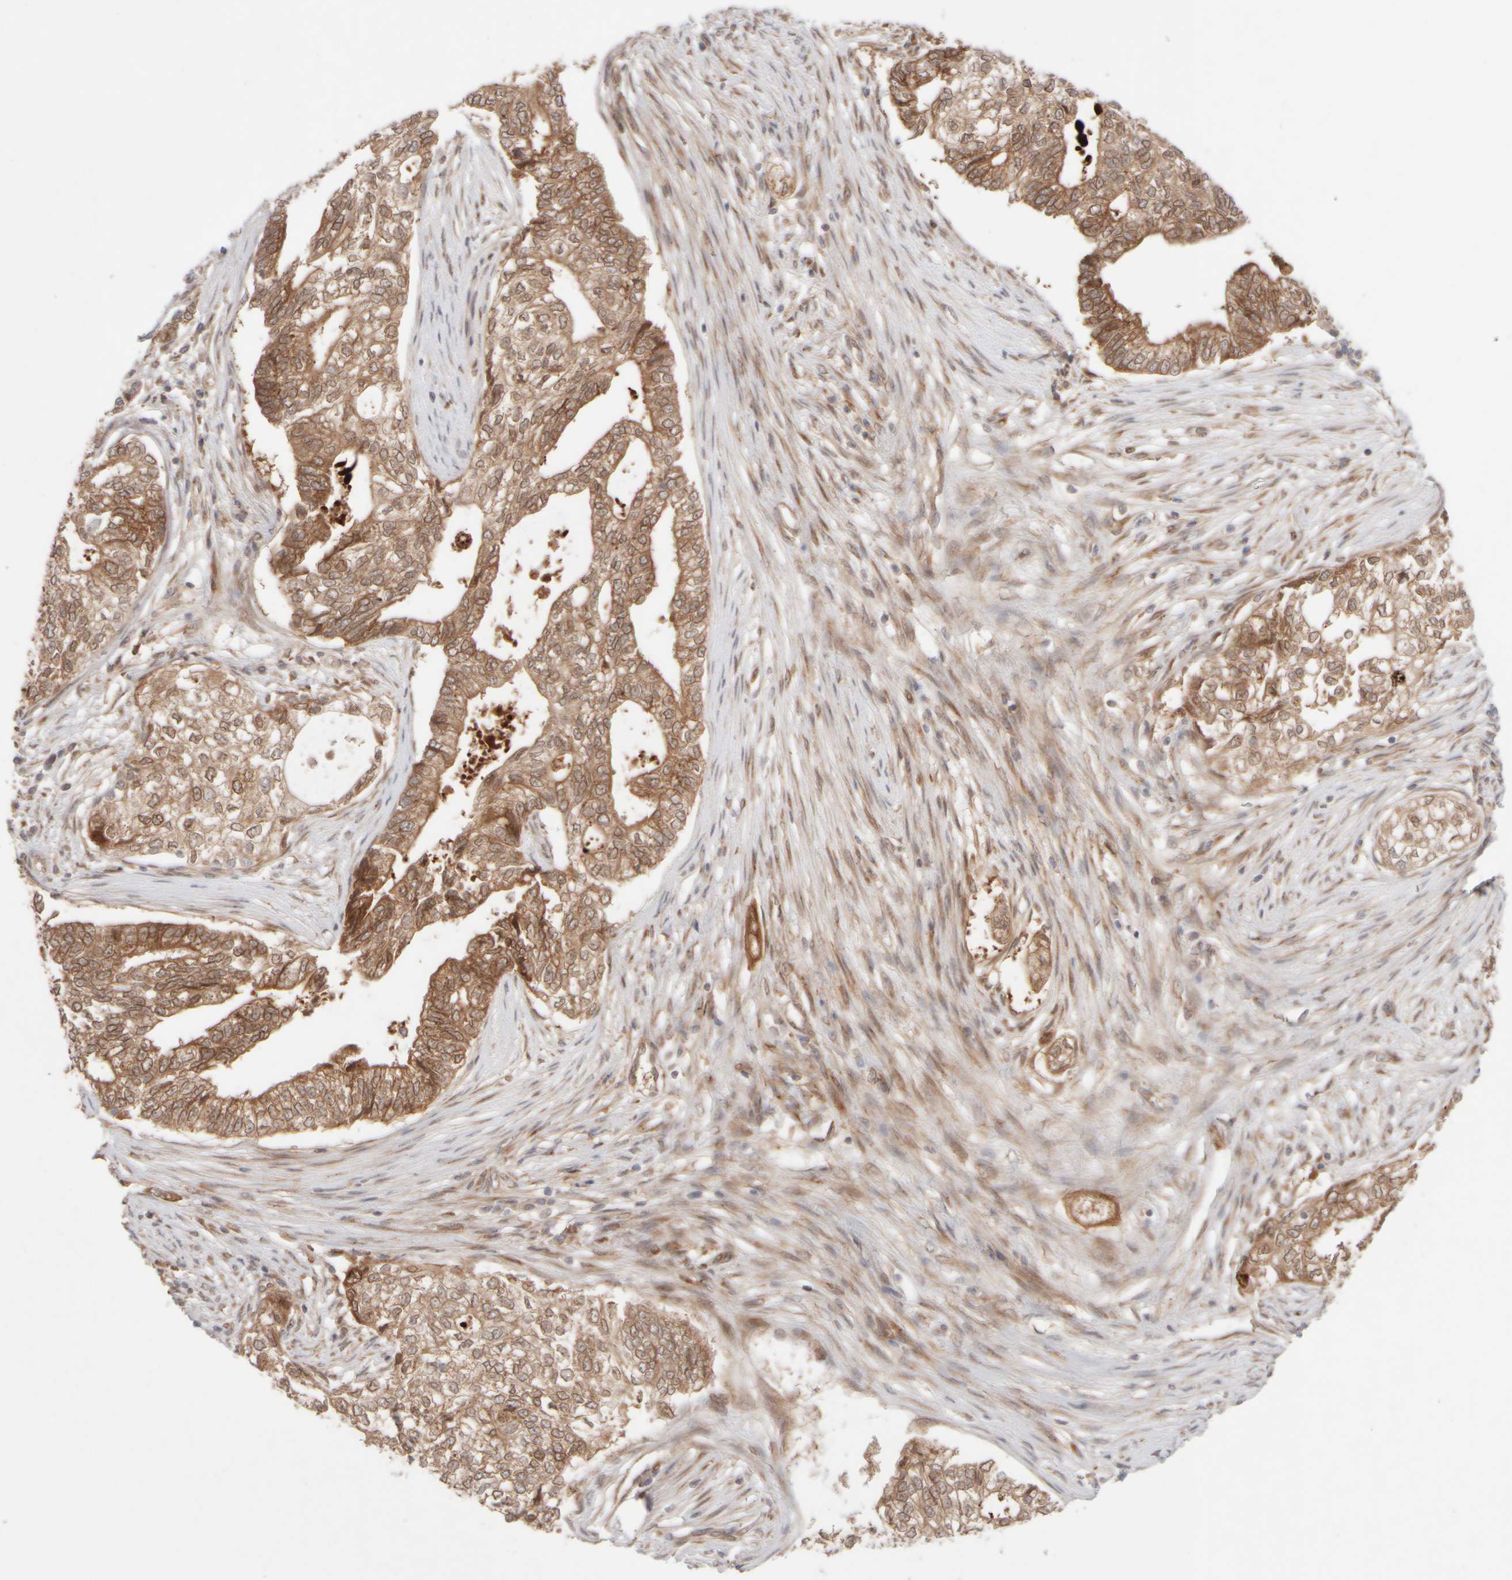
{"staining": {"intensity": "moderate", "quantity": ">75%", "location": "cytoplasmic/membranous"}, "tissue": "pancreatic cancer", "cell_type": "Tumor cells", "image_type": "cancer", "snomed": [{"axis": "morphology", "description": "Adenocarcinoma, NOS"}, {"axis": "topography", "description": "Pancreas"}], "caption": "Human pancreatic cancer (adenocarcinoma) stained for a protein (brown) reveals moderate cytoplasmic/membranous positive expression in approximately >75% of tumor cells.", "gene": "GCN1", "patient": {"sex": "male", "age": 72}}